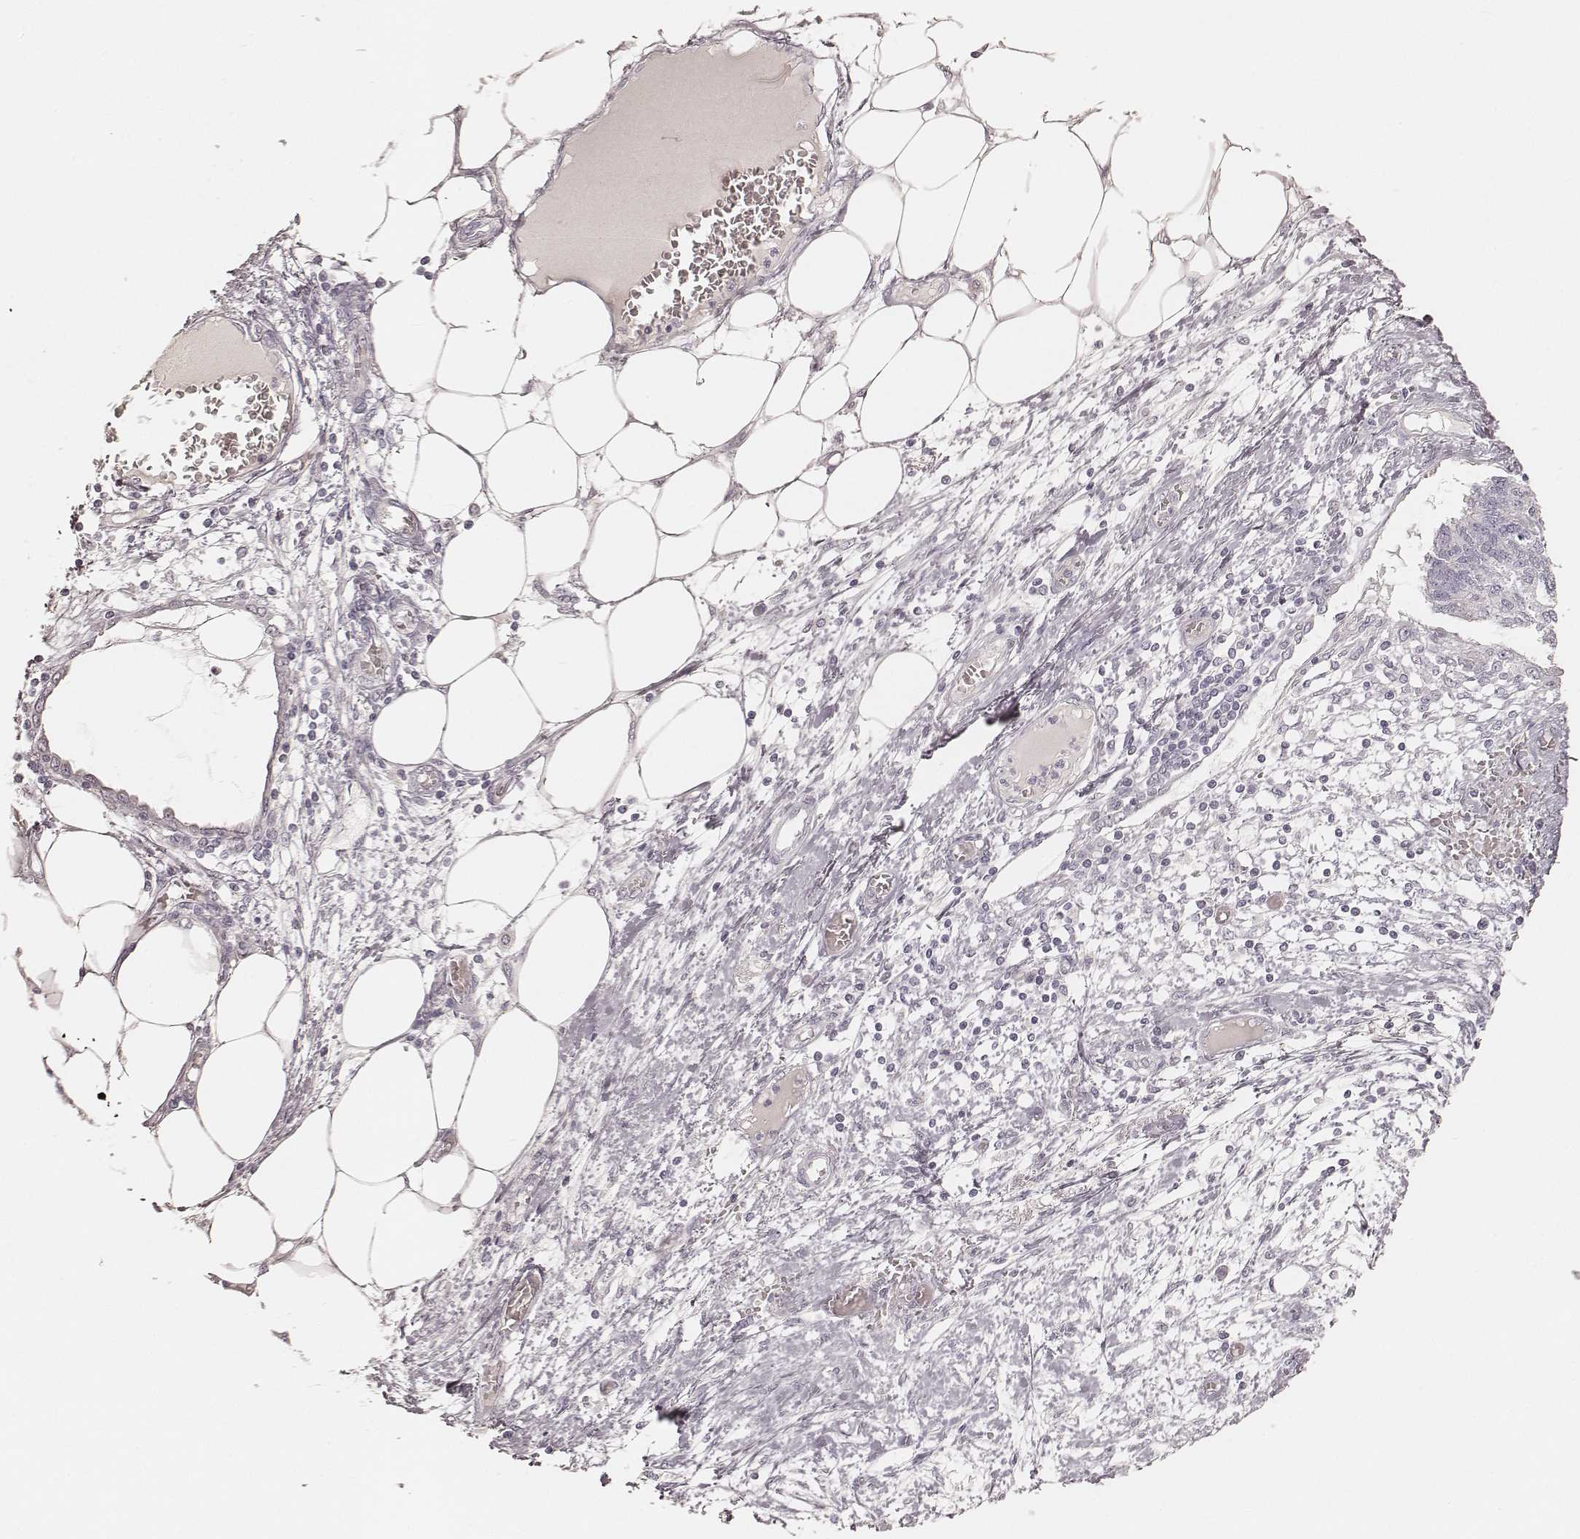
{"staining": {"intensity": "negative", "quantity": "none", "location": "none"}, "tissue": "endometrial cancer", "cell_type": "Tumor cells", "image_type": "cancer", "snomed": [{"axis": "morphology", "description": "Adenocarcinoma, NOS"}, {"axis": "morphology", "description": "Adenocarcinoma, metastatic, NOS"}, {"axis": "topography", "description": "Adipose tissue"}, {"axis": "topography", "description": "Endometrium"}], "caption": "Immunohistochemistry histopathology image of neoplastic tissue: human endometrial cancer (metastatic adenocarcinoma) stained with DAB (3,3'-diaminobenzidine) demonstrates no significant protein expression in tumor cells.", "gene": "KRT26", "patient": {"sex": "female", "age": 67}}